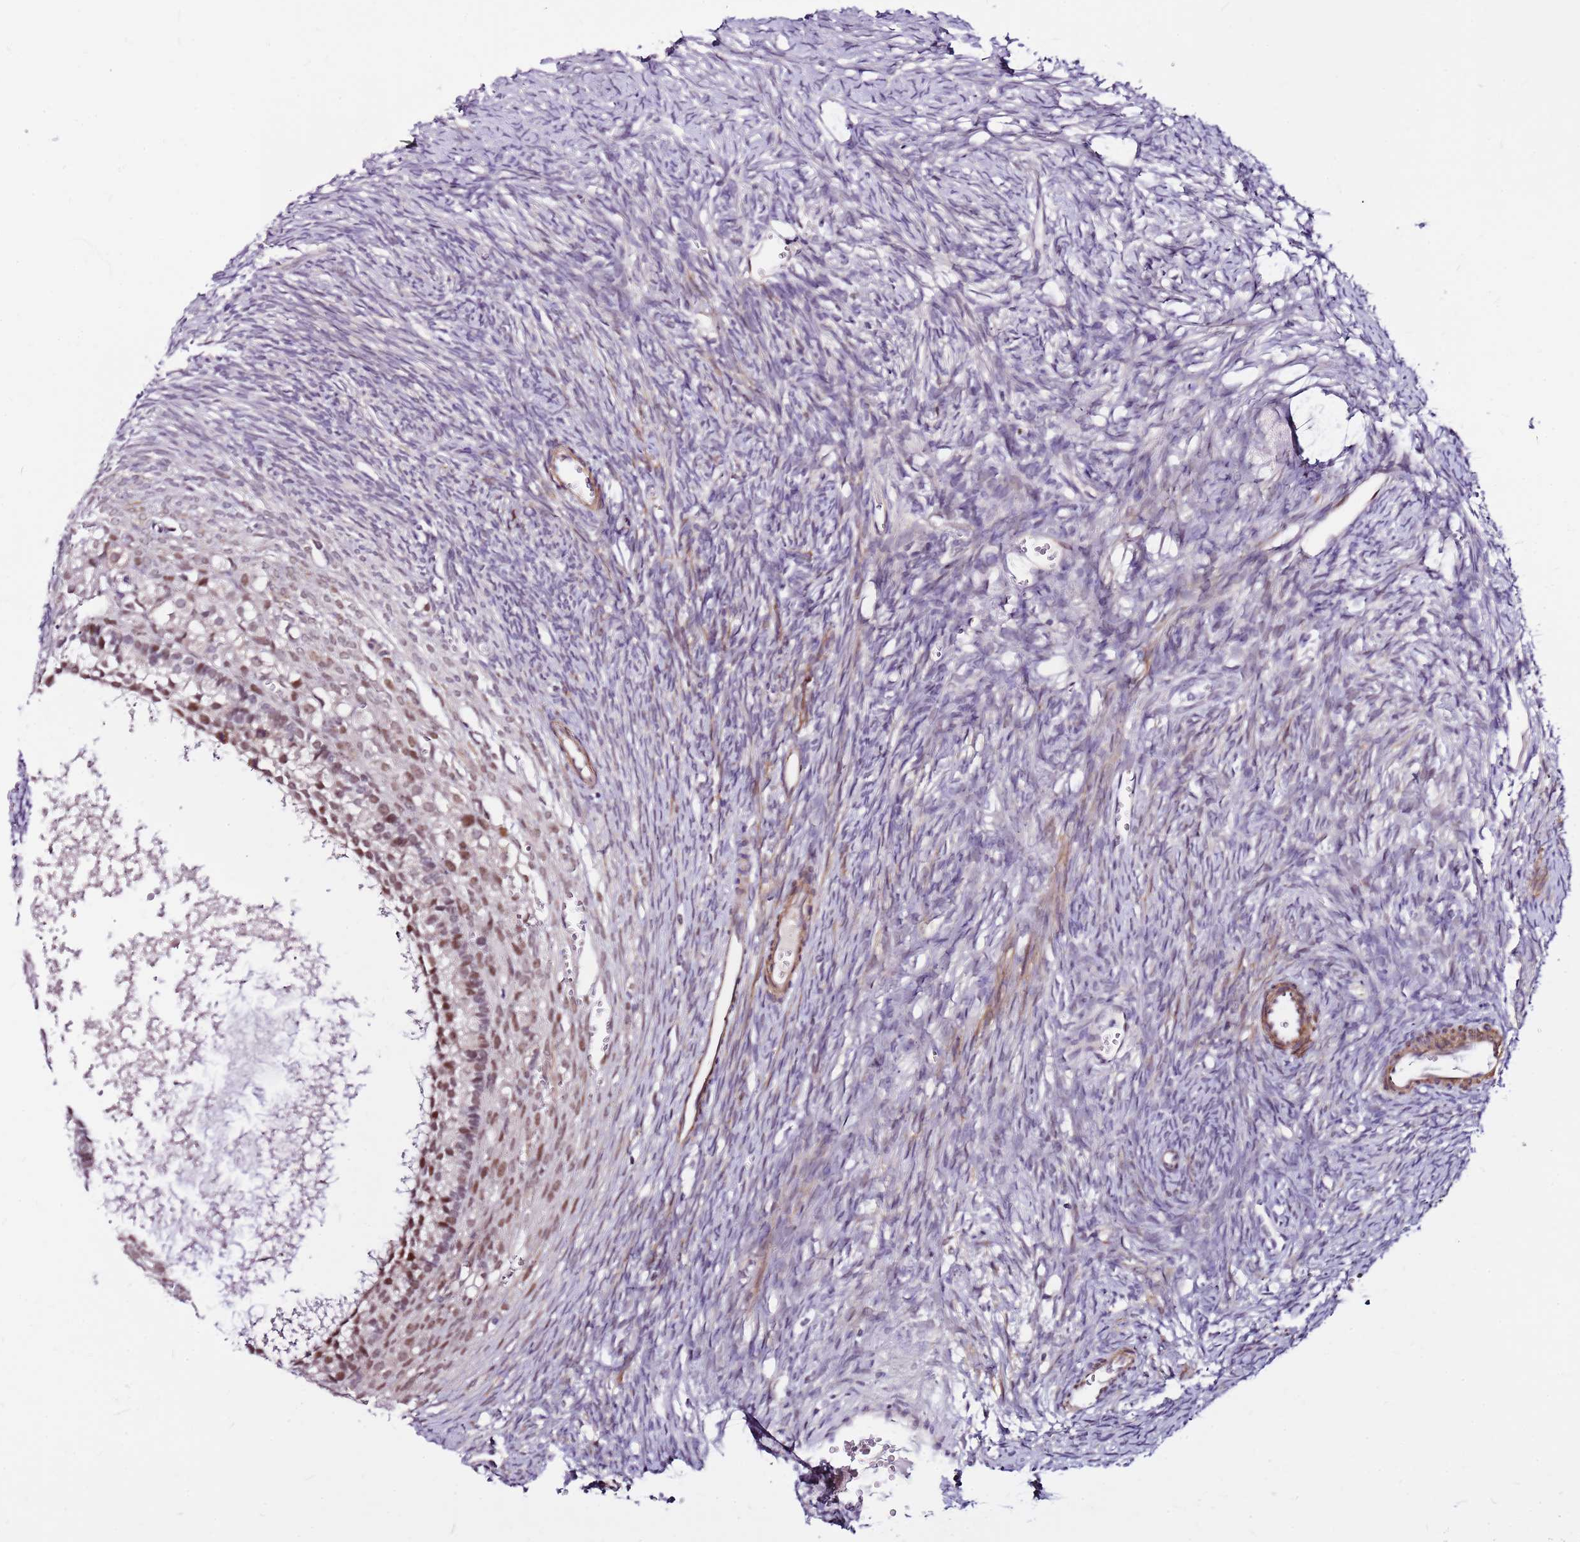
{"staining": {"intensity": "negative", "quantity": "none", "location": "none"}, "tissue": "ovary", "cell_type": "Ovarian stroma cells", "image_type": "normal", "snomed": [{"axis": "morphology", "description": "Normal tissue, NOS"}, {"axis": "morphology", "description": "Developmental malformation"}, {"axis": "topography", "description": "Ovary"}], "caption": "Immunohistochemistry micrograph of normal human ovary stained for a protein (brown), which shows no expression in ovarian stroma cells.", "gene": "POLE3", "patient": {"sex": "female", "age": 39}}